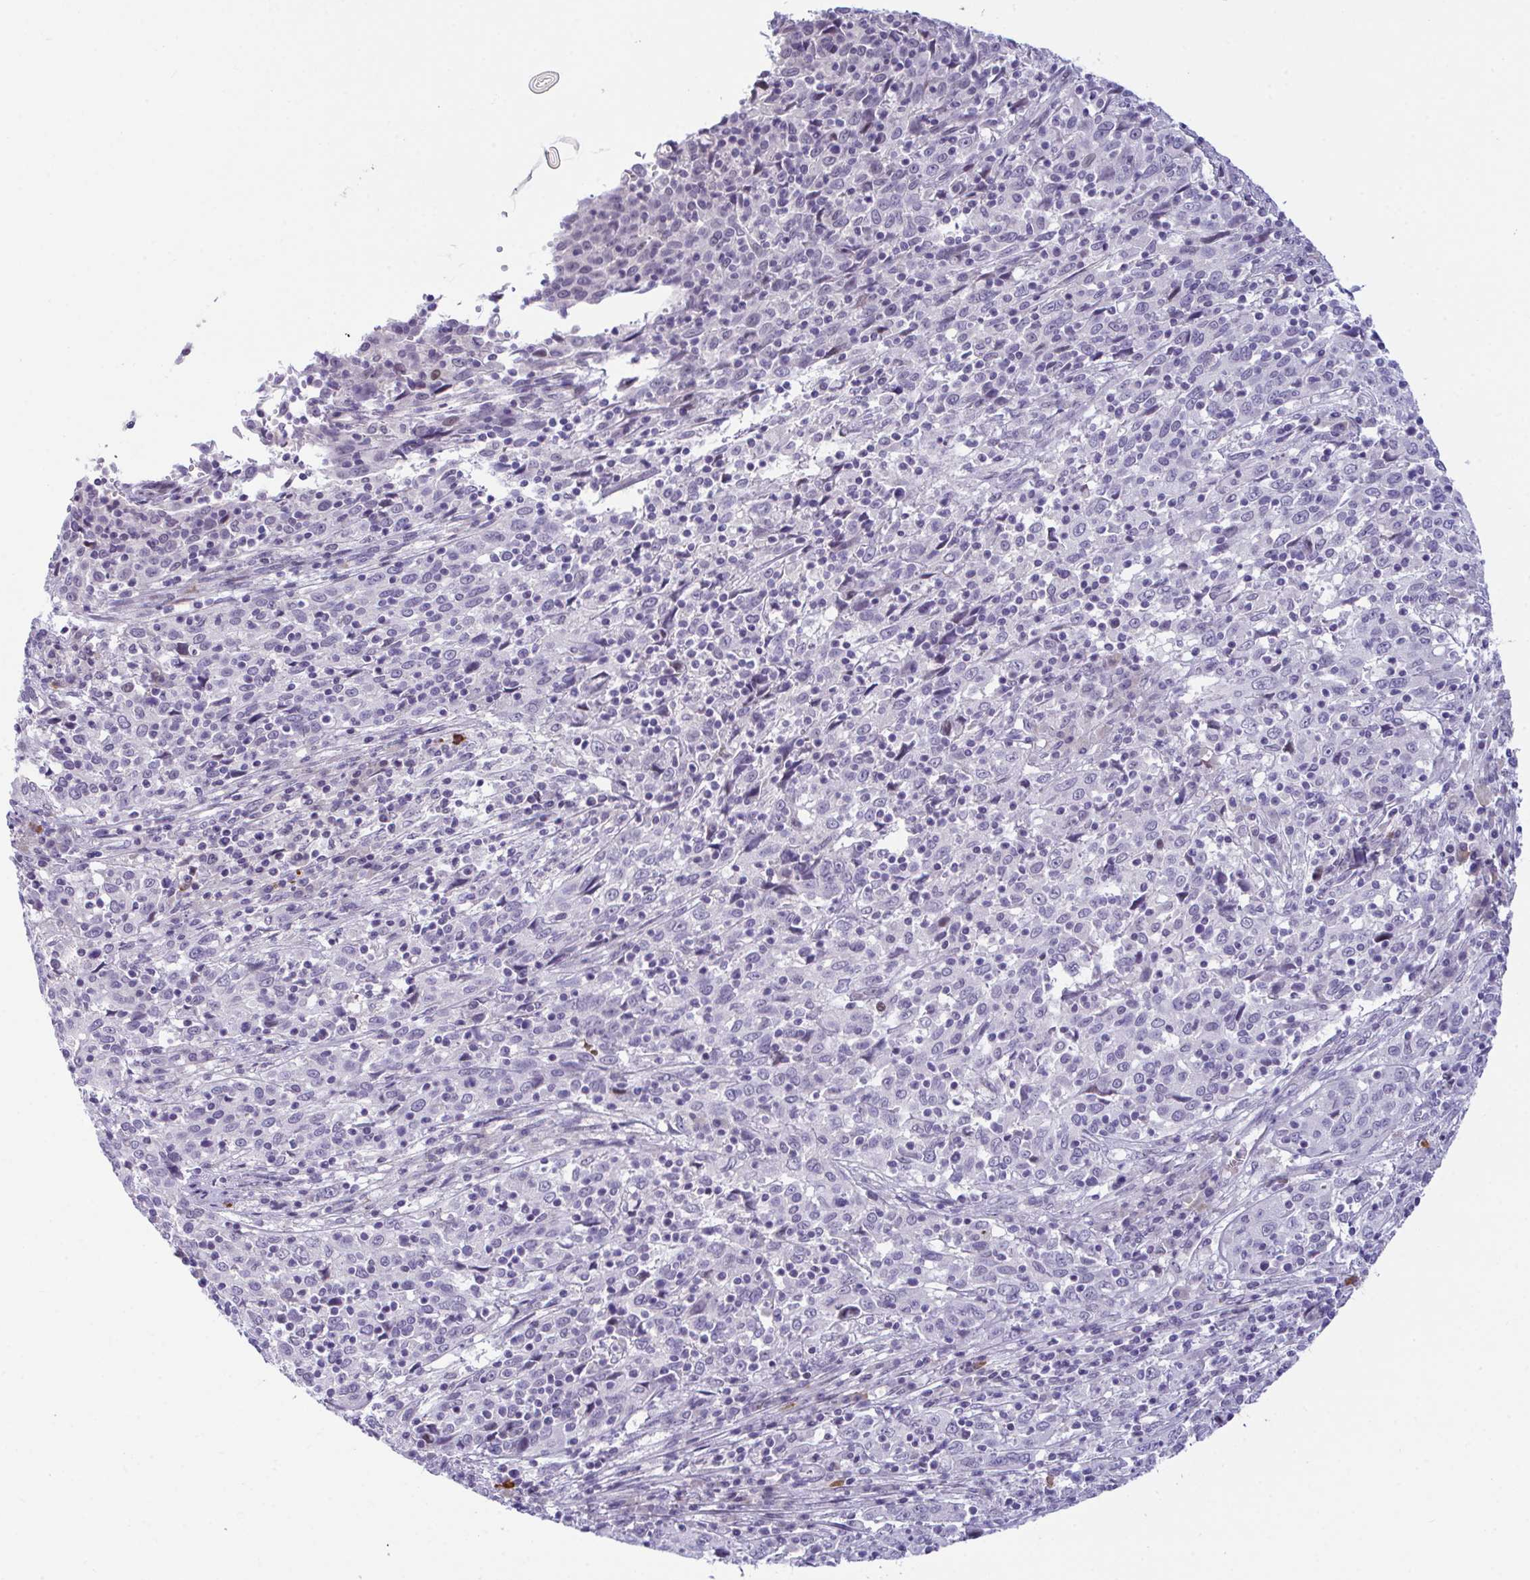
{"staining": {"intensity": "negative", "quantity": "none", "location": "none"}, "tissue": "cervical cancer", "cell_type": "Tumor cells", "image_type": "cancer", "snomed": [{"axis": "morphology", "description": "Squamous cell carcinoma, NOS"}, {"axis": "topography", "description": "Cervix"}], "caption": "Immunohistochemistry (IHC) histopathology image of cervical cancer (squamous cell carcinoma) stained for a protein (brown), which shows no staining in tumor cells.", "gene": "USP35", "patient": {"sex": "female", "age": 46}}